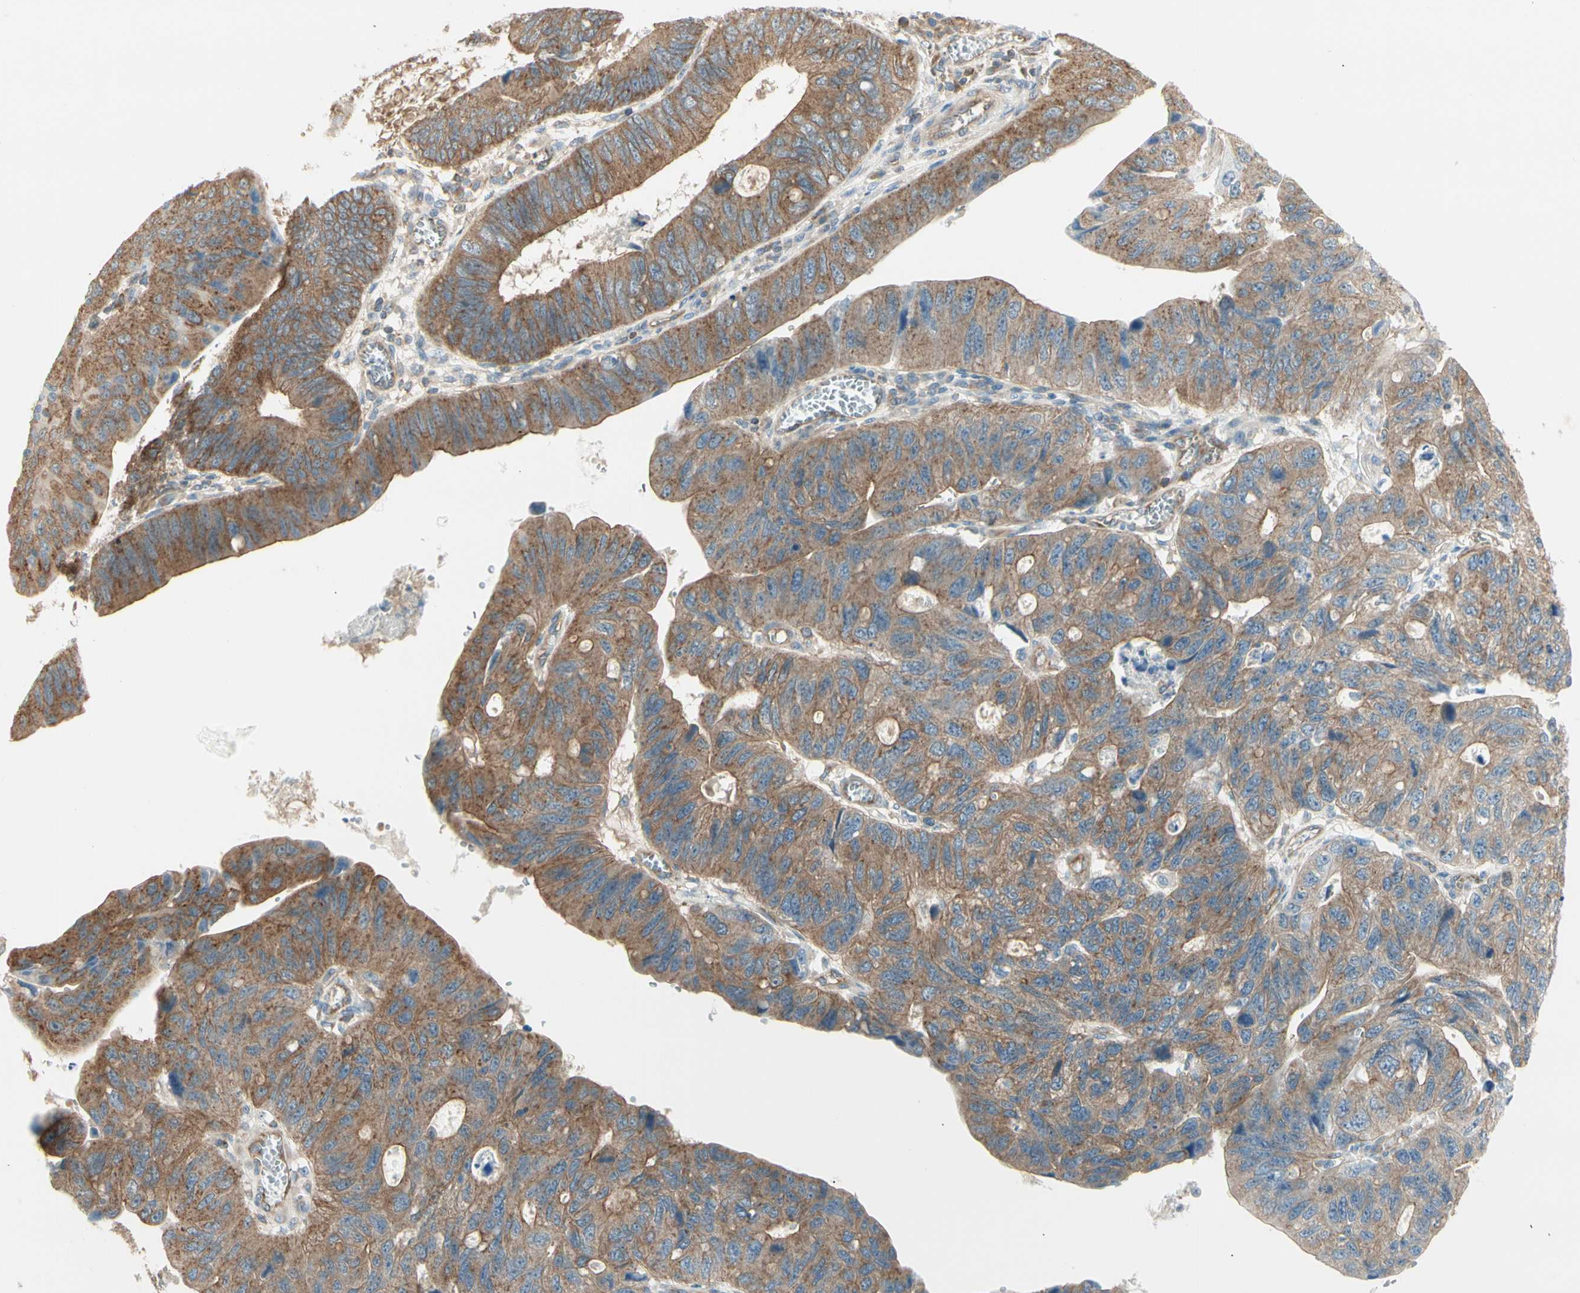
{"staining": {"intensity": "moderate", "quantity": ">75%", "location": "cytoplasmic/membranous"}, "tissue": "stomach cancer", "cell_type": "Tumor cells", "image_type": "cancer", "snomed": [{"axis": "morphology", "description": "Adenocarcinoma, NOS"}, {"axis": "topography", "description": "Stomach"}], "caption": "IHC image of neoplastic tissue: human adenocarcinoma (stomach) stained using IHC reveals medium levels of moderate protein expression localized specifically in the cytoplasmic/membranous of tumor cells, appearing as a cytoplasmic/membranous brown color.", "gene": "AGFG1", "patient": {"sex": "male", "age": 59}}